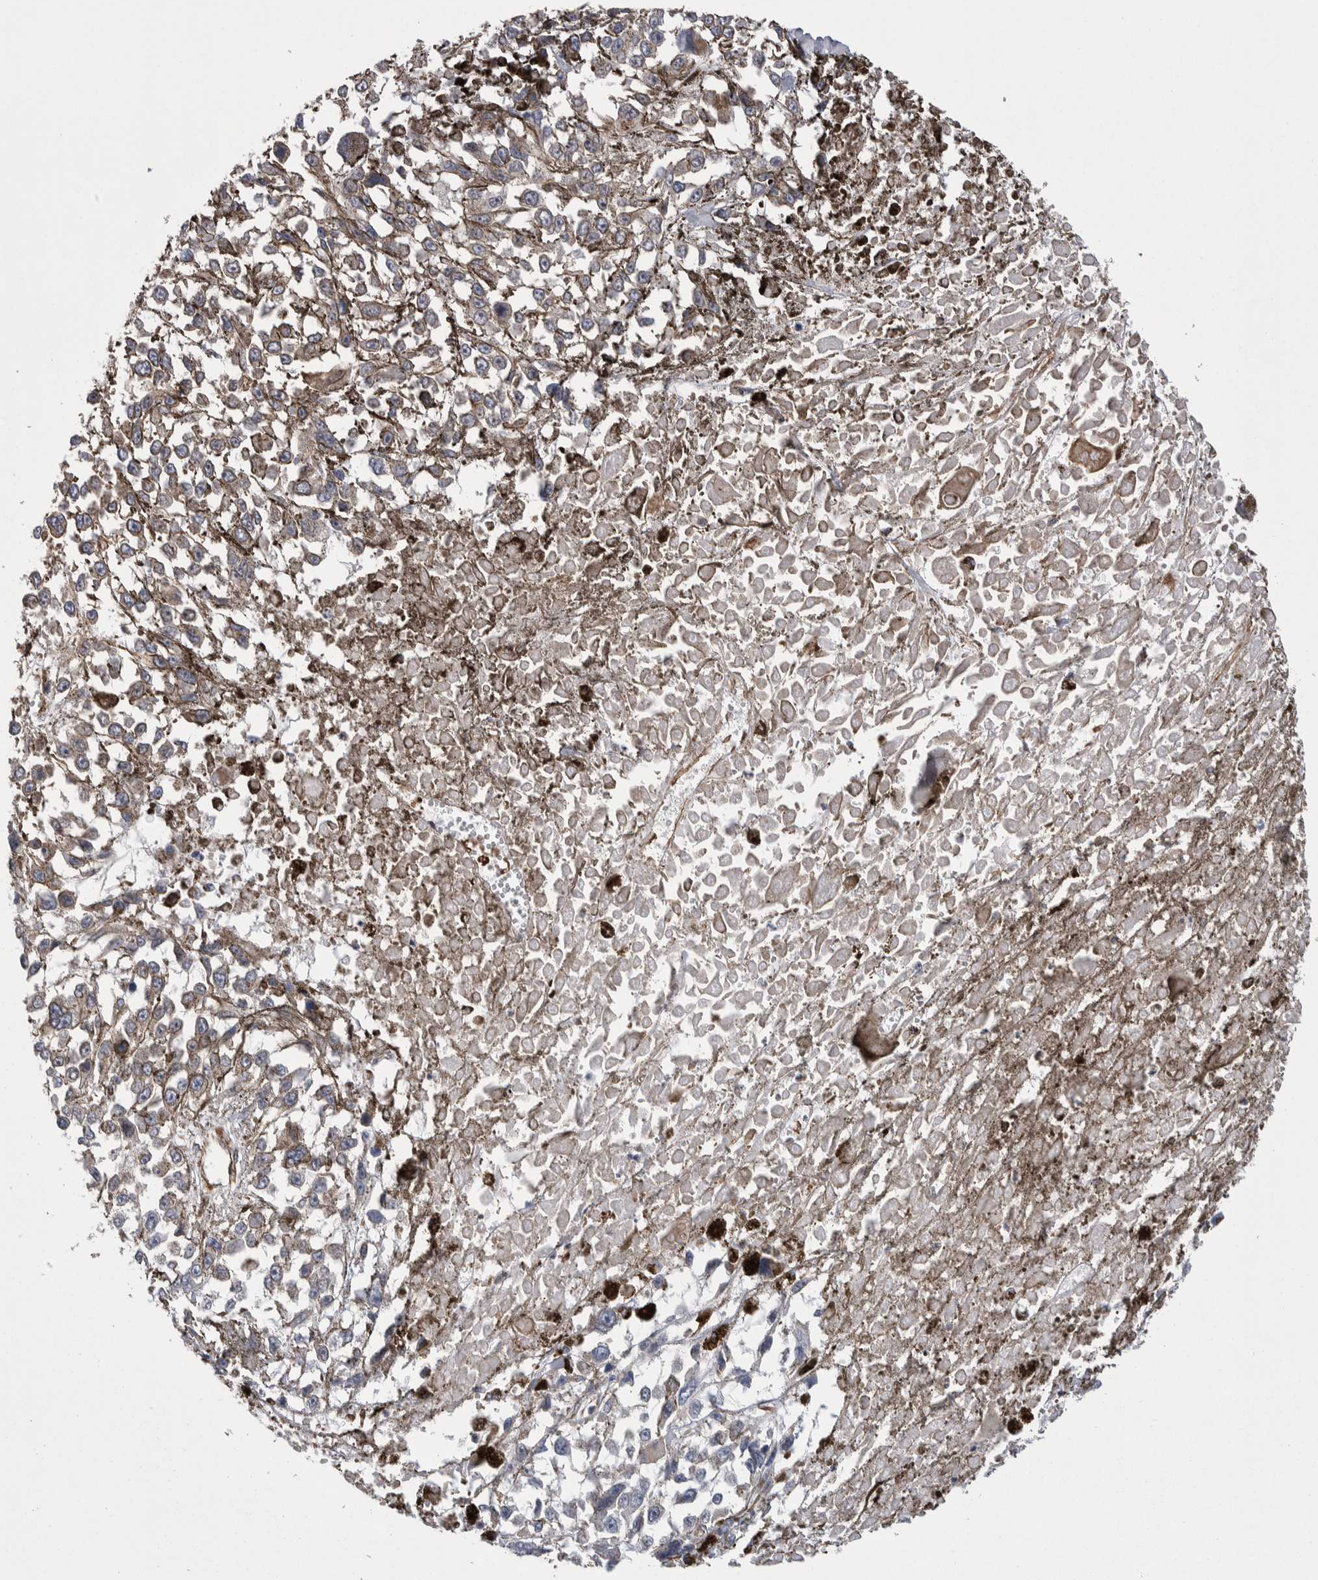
{"staining": {"intensity": "negative", "quantity": "none", "location": "none"}, "tissue": "melanoma", "cell_type": "Tumor cells", "image_type": "cancer", "snomed": [{"axis": "morphology", "description": "Malignant melanoma, Metastatic site"}, {"axis": "topography", "description": "Lymph node"}], "caption": "The image shows no significant positivity in tumor cells of melanoma. (Immunohistochemistry, brightfield microscopy, high magnification).", "gene": "KIF12", "patient": {"sex": "male", "age": 59}}